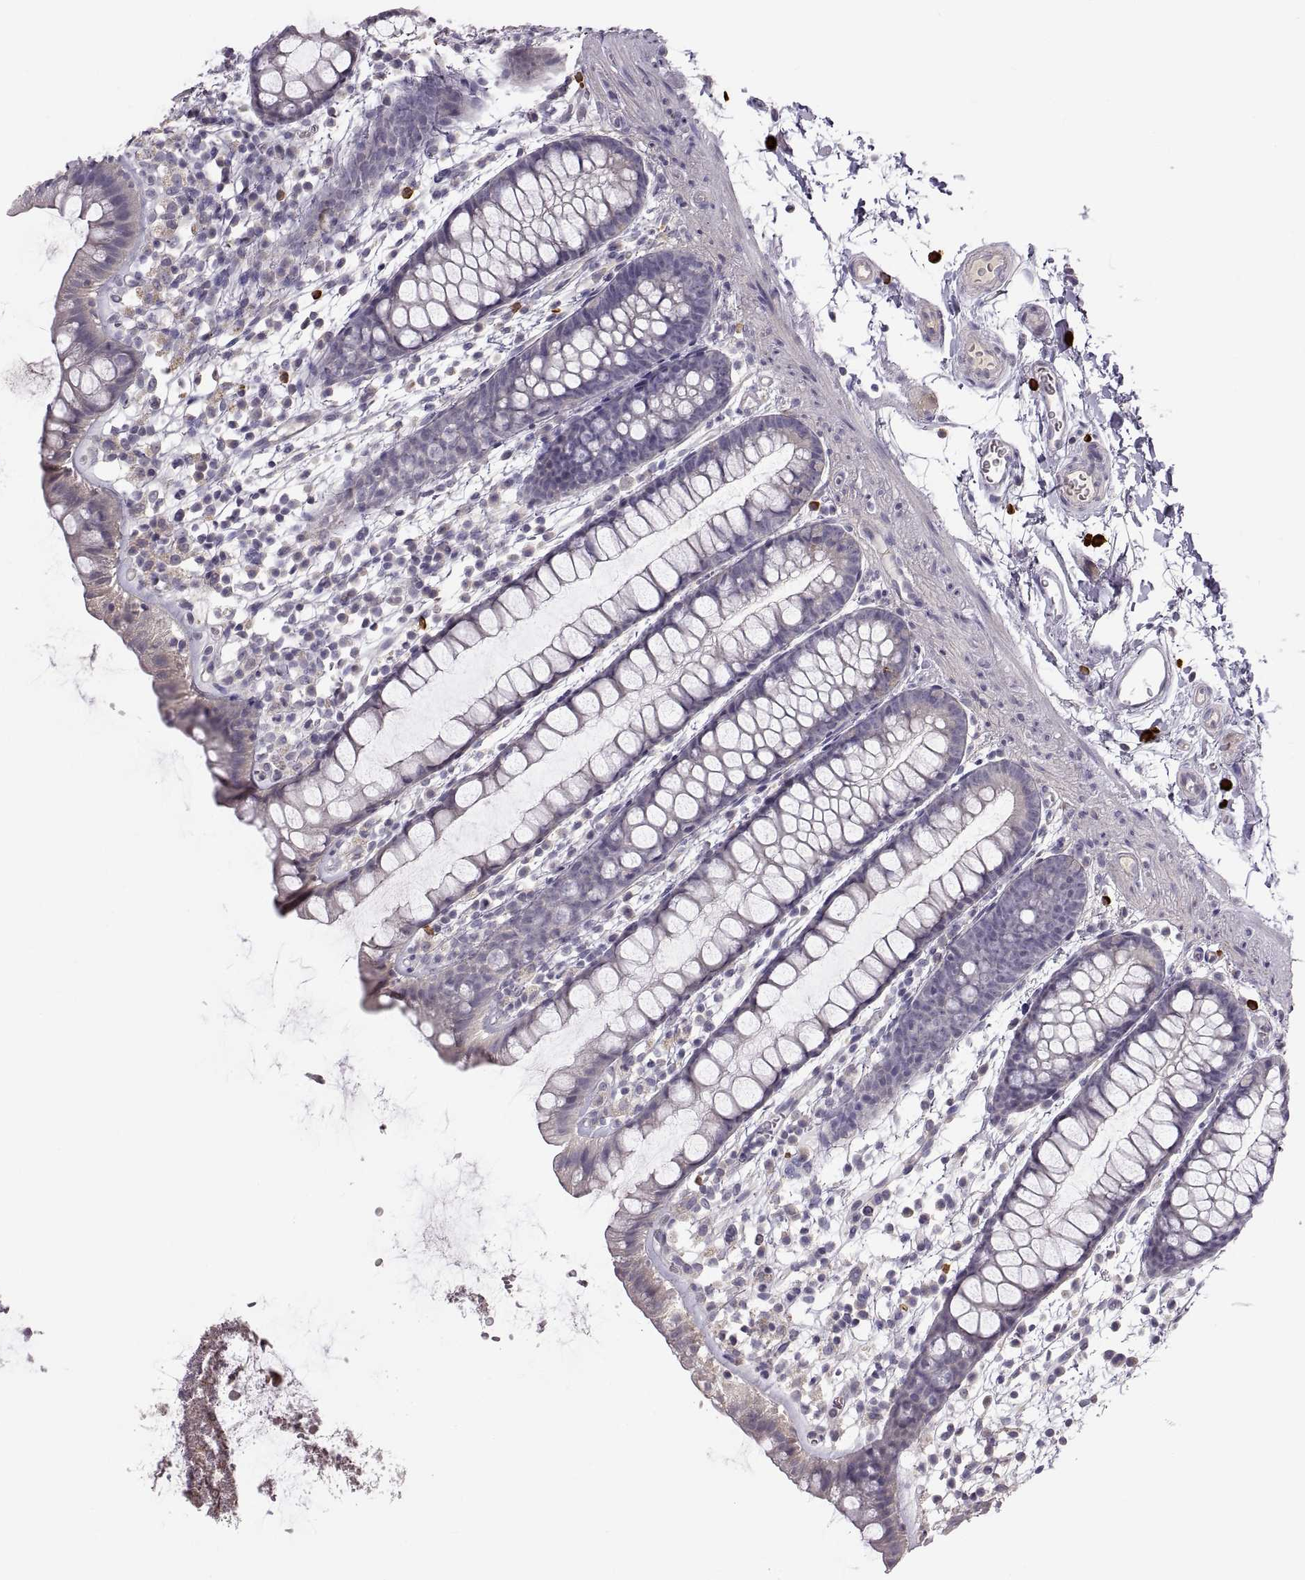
{"staining": {"intensity": "negative", "quantity": "none", "location": "none"}, "tissue": "rectum", "cell_type": "Glandular cells", "image_type": "normal", "snomed": [{"axis": "morphology", "description": "Normal tissue, NOS"}, {"axis": "topography", "description": "Rectum"}], "caption": "DAB (3,3'-diaminobenzidine) immunohistochemical staining of unremarkable human rectum displays no significant staining in glandular cells.", "gene": "WFDC8", "patient": {"sex": "male", "age": 57}}